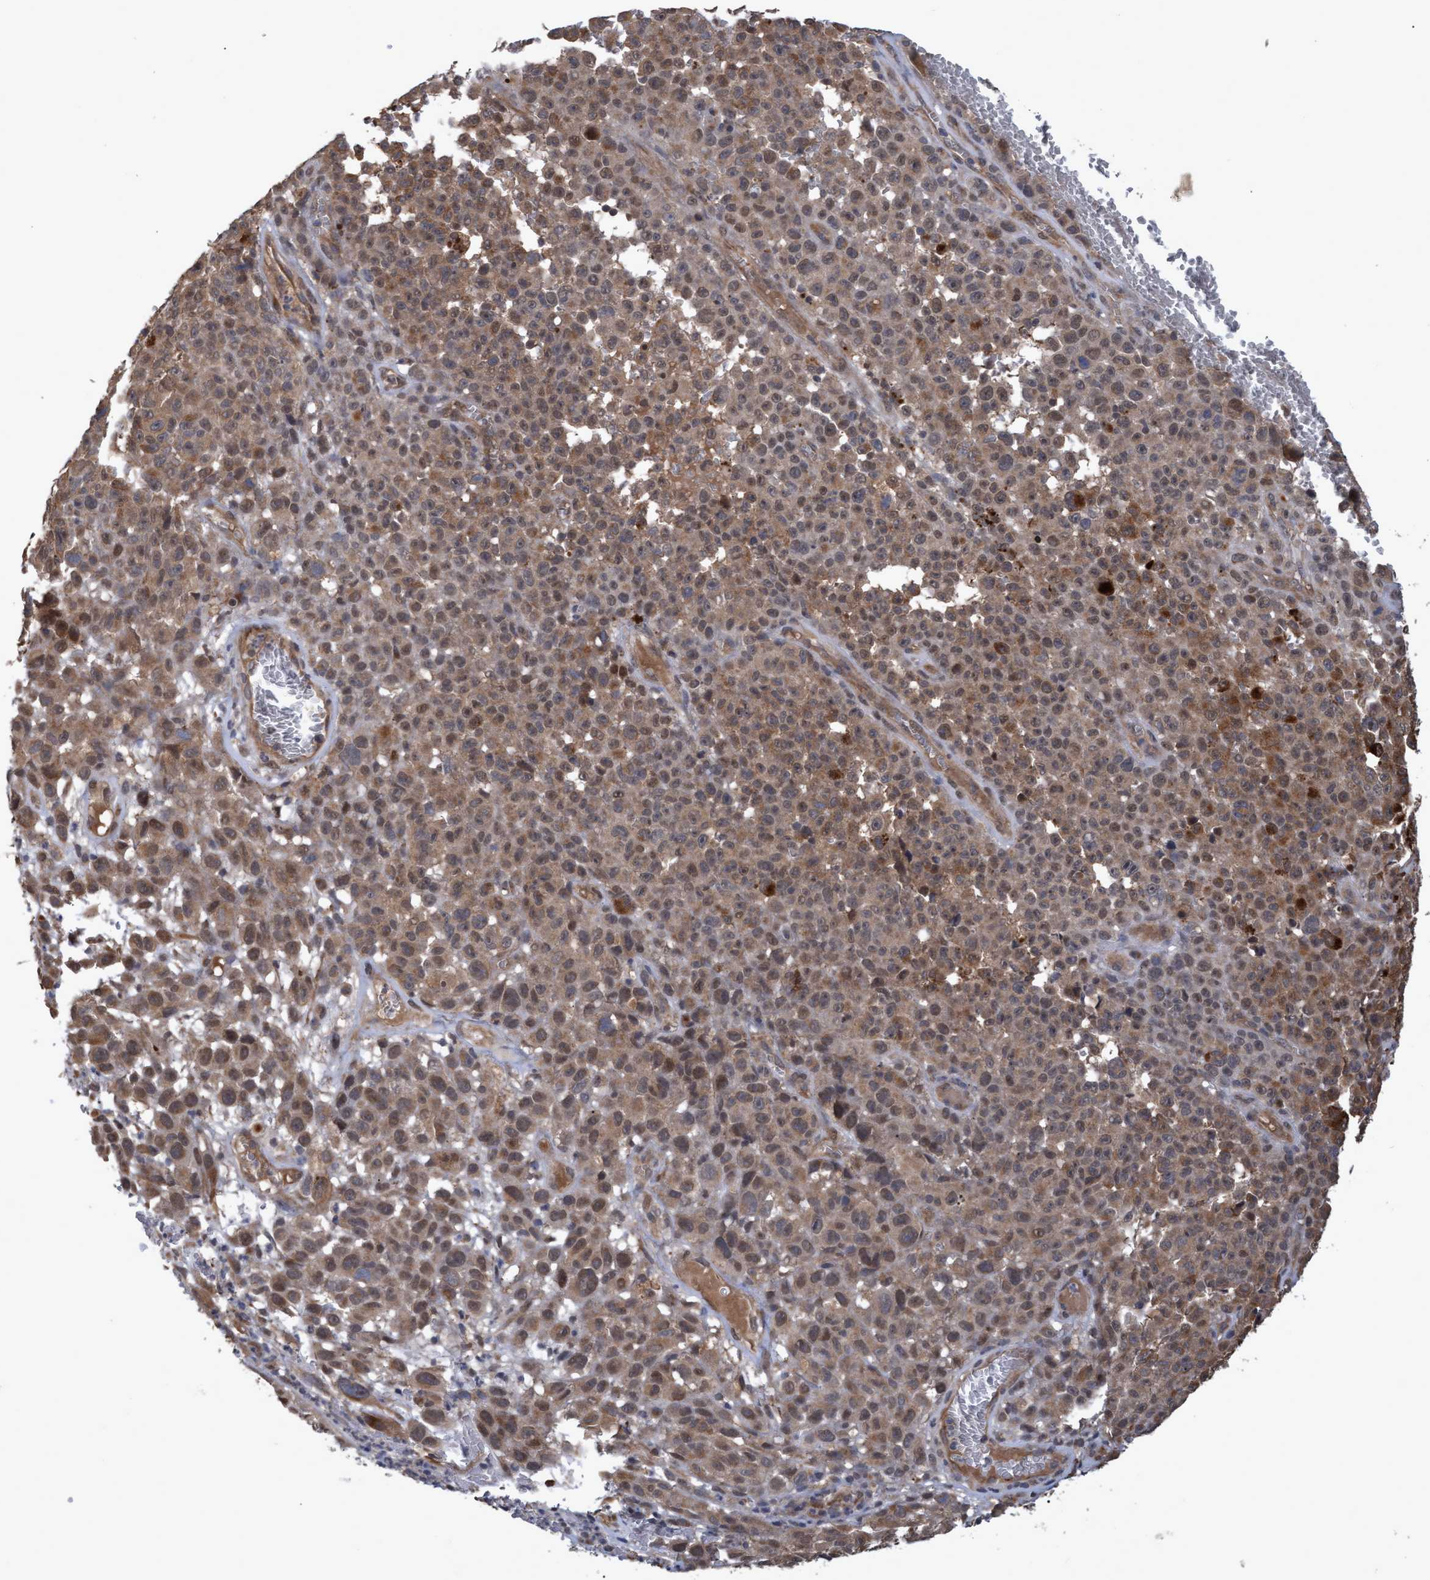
{"staining": {"intensity": "moderate", "quantity": ">75%", "location": "cytoplasmic/membranous,nuclear"}, "tissue": "melanoma", "cell_type": "Tumor cells", "image_type": "cancer", "snomed": [{"axis": "morphology", "description": "Malignant melanoma, NOS"}, {"axis": "topography", "description": "Skin"}], "caption": "This is a photomicrograph of immunohistochemistry (IHC) staining of malignant melanoma, which shows moderate staining in the cytoplasmic/membranous and nuclear of tumor cells.", "gene": "PSMB6", "patient": {"sex": "female", "age": 82}}